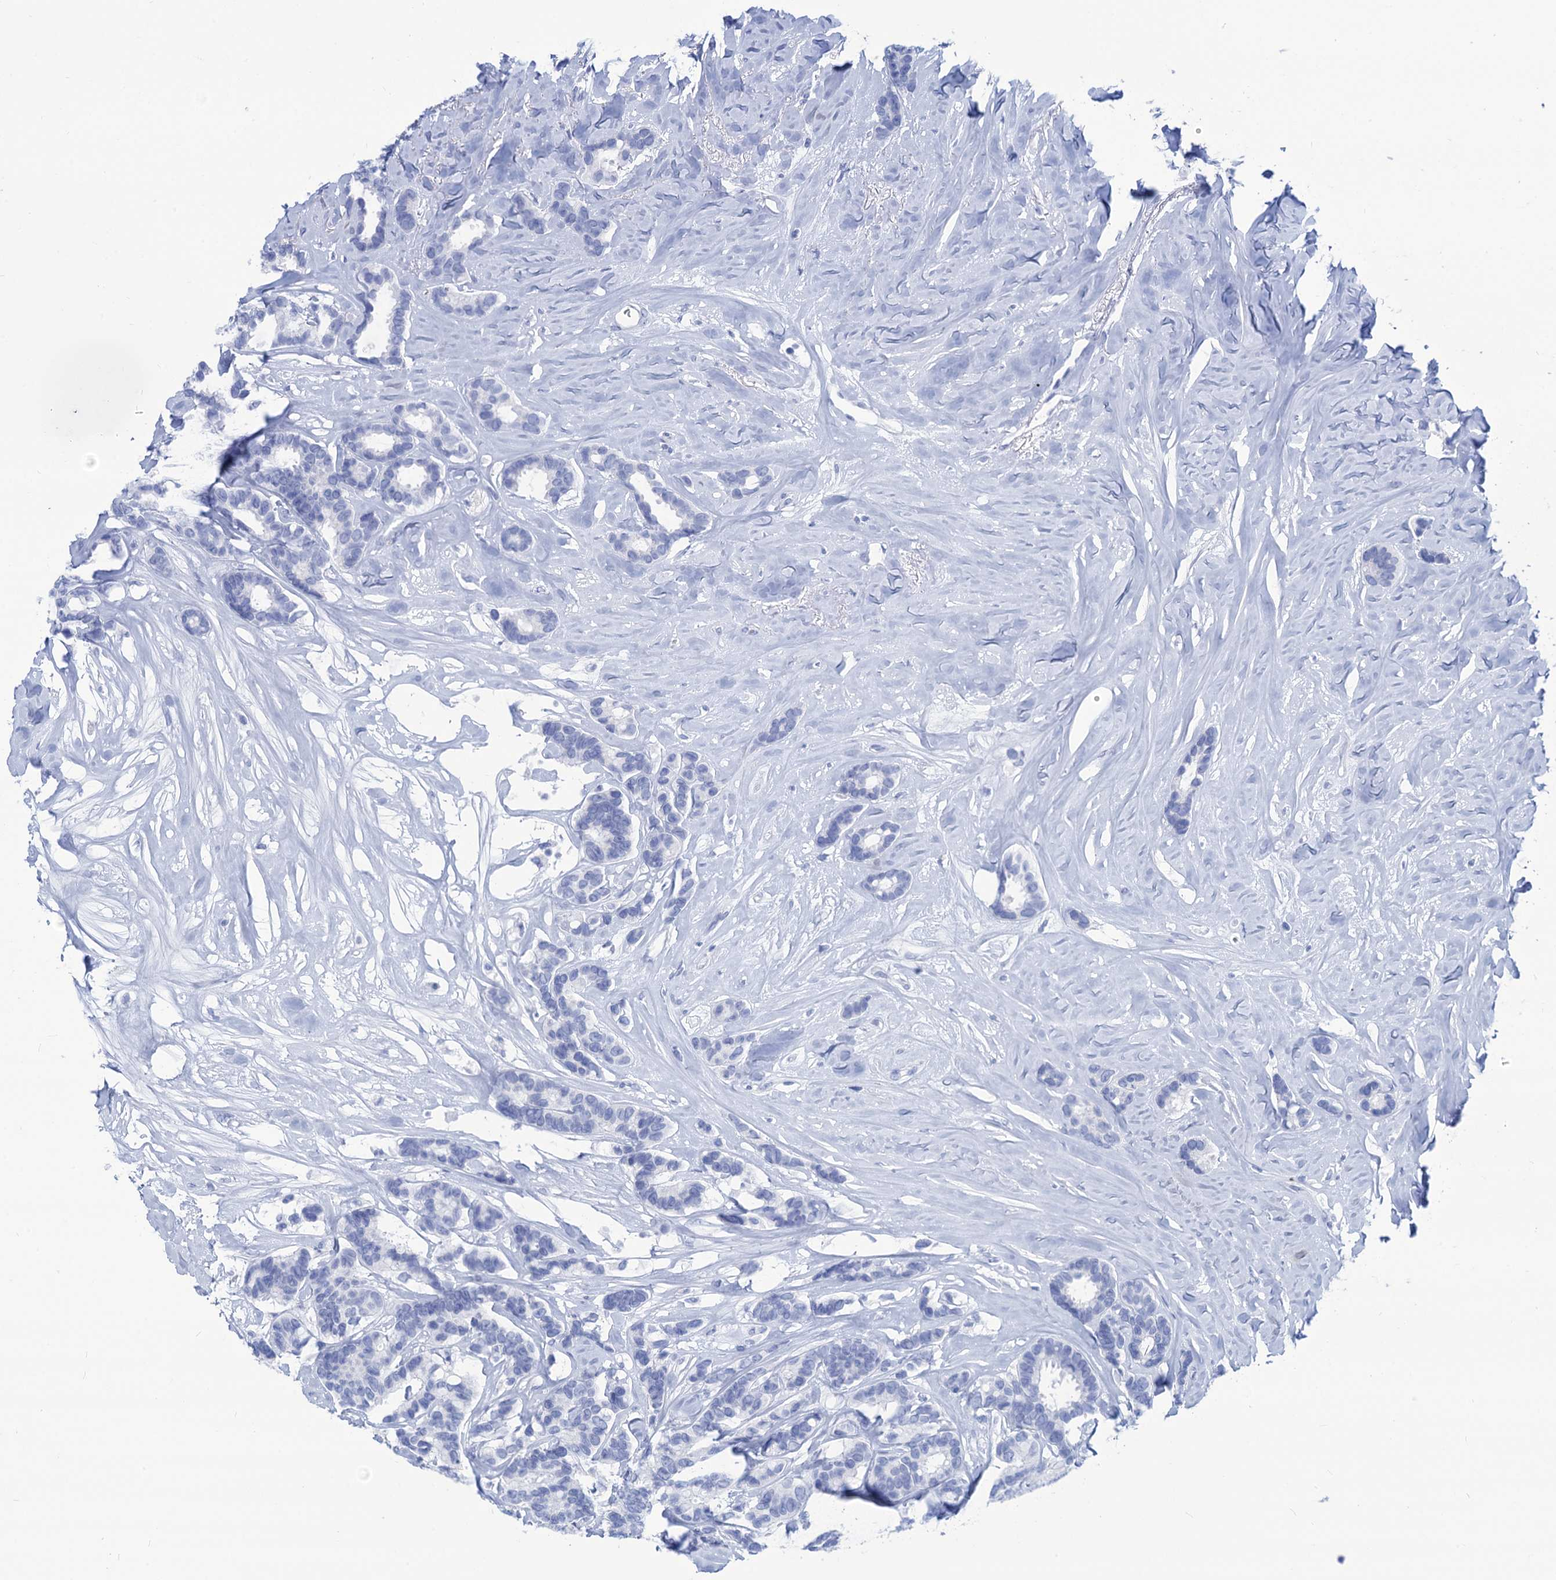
{"staining": {"intensity": "negative", "quantity": "none", "location": "none"}, "tissue": "breast cancer", "cell_type": "Tumor cells", "image_type": "cancer", "snomed": [{"axis": "morphology", "description": "Duct carcinoma"}, {"axis": "topography", "description": "Breast"}], "caption": "This photomicrograph is of invasive ductal carcinoma (breast) stained with immunohistochemistry to label a protein in brown with the nuclei are counter-stained blue. There is no staining in tumor cells. (Brightfield microscopy of DAB immunohistochemistry at high magnification).", "gene": "CABYR", "patient": {"sex": "female", "age": 87}}